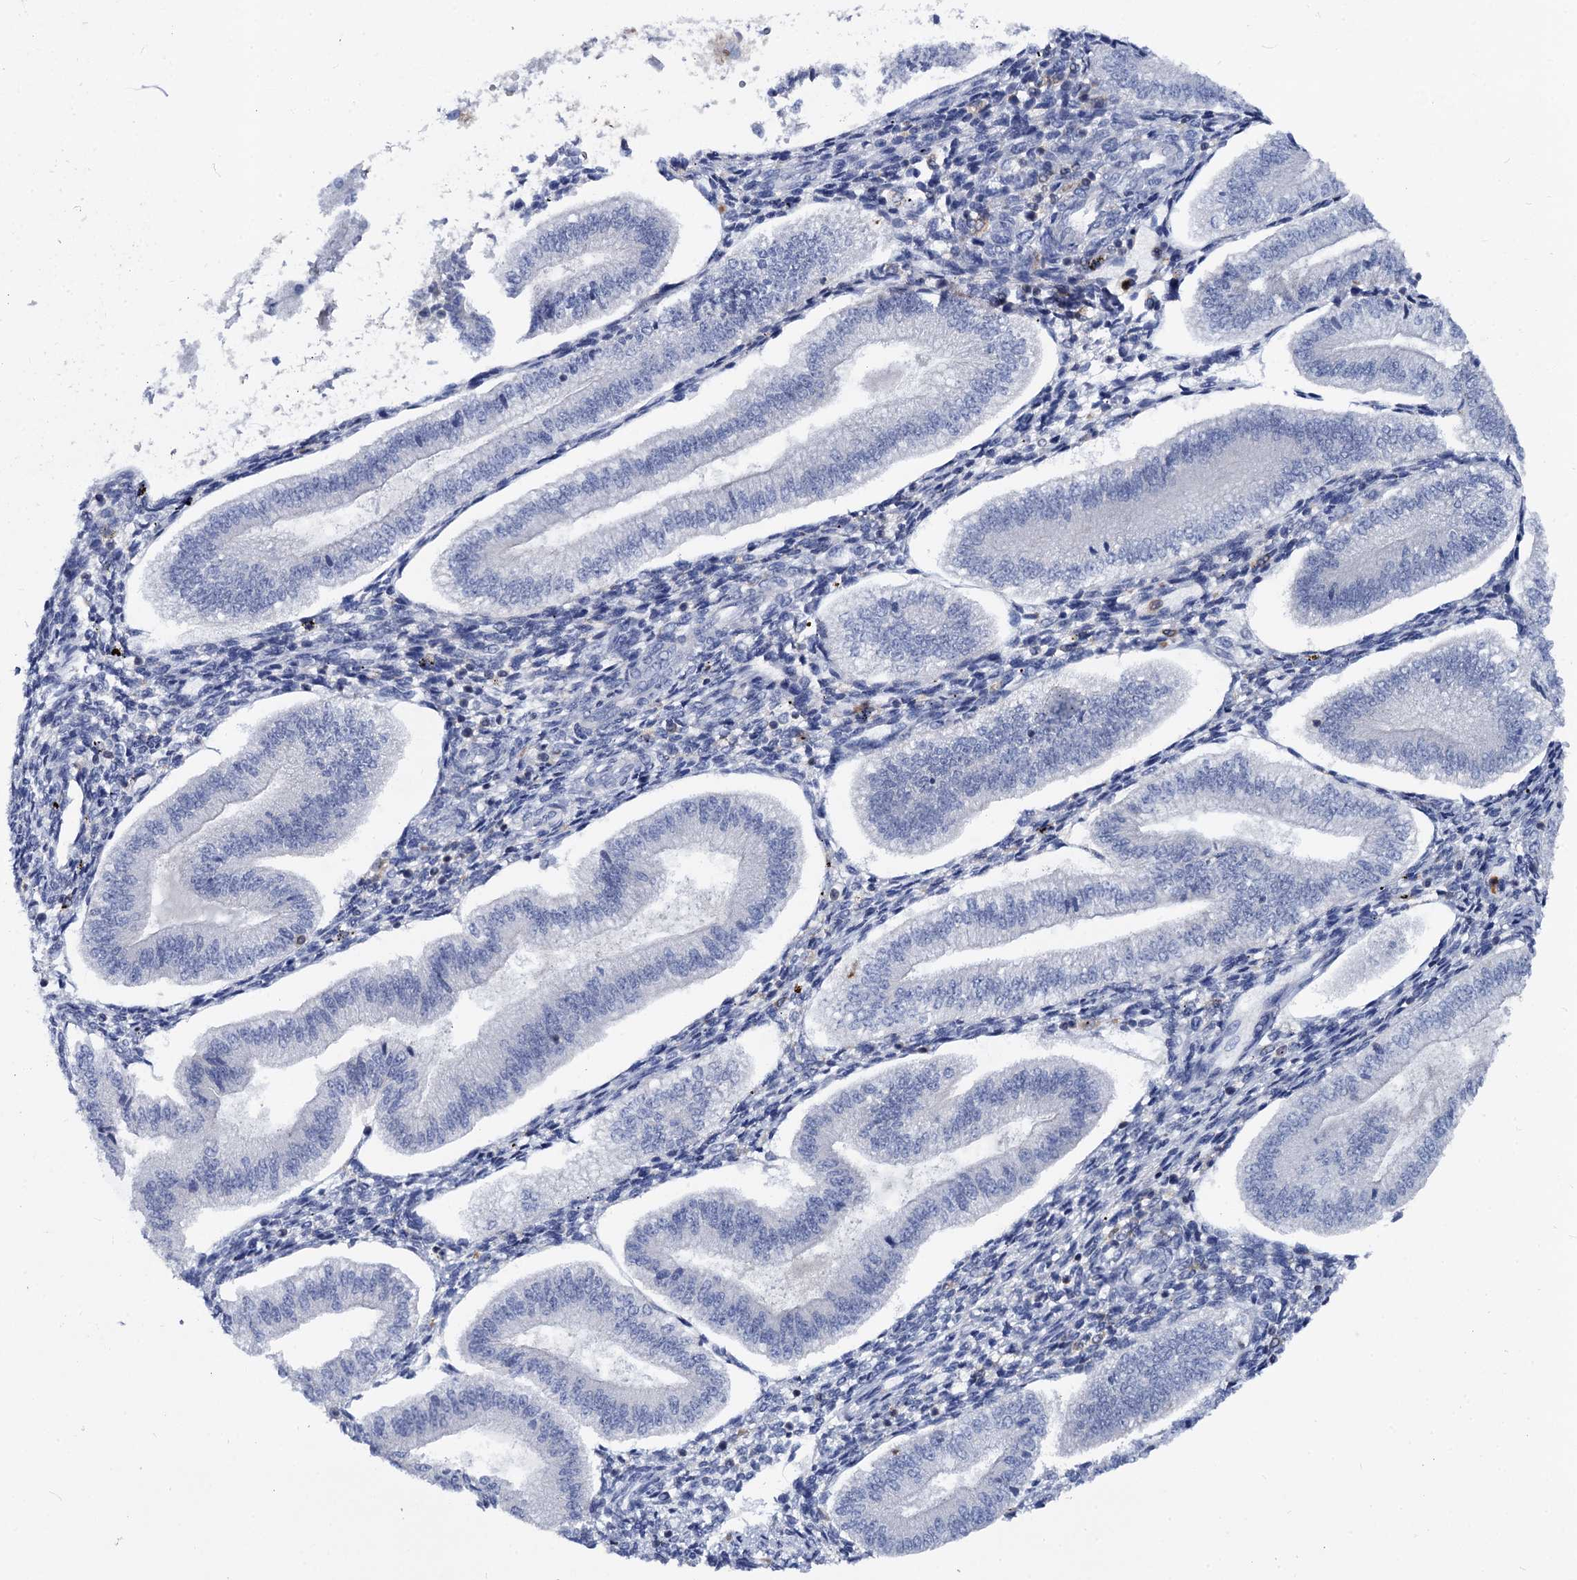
{"staining": {"intensity": "moderate", "quantity": "<25%", "location": "cytoplasmic/membranous"}, "tissue": "endometrium", "cell_type": "Cells in endometrial stroma", "image_type": "normal", "snomed": [{"axis": "morphology", "description": "Normal tissue, NOS"}, {"axis": "topography", "description": "Endometrium"}], "caption": "Immunohistochemical staining of unremarkable human endometrium reveals <25% levels of moderate cytoplasmic/membranous protein staining in about <25% of cells in endometrial stroma. The protein of interest is stained brown, and the nuclei are stained in blue (DAB (3,3'-diaminobenzidine) IHC with brightfield microscopy, high magnification).", "gene": "RHOG", "patient": {"sex": "female", "age": 34}}